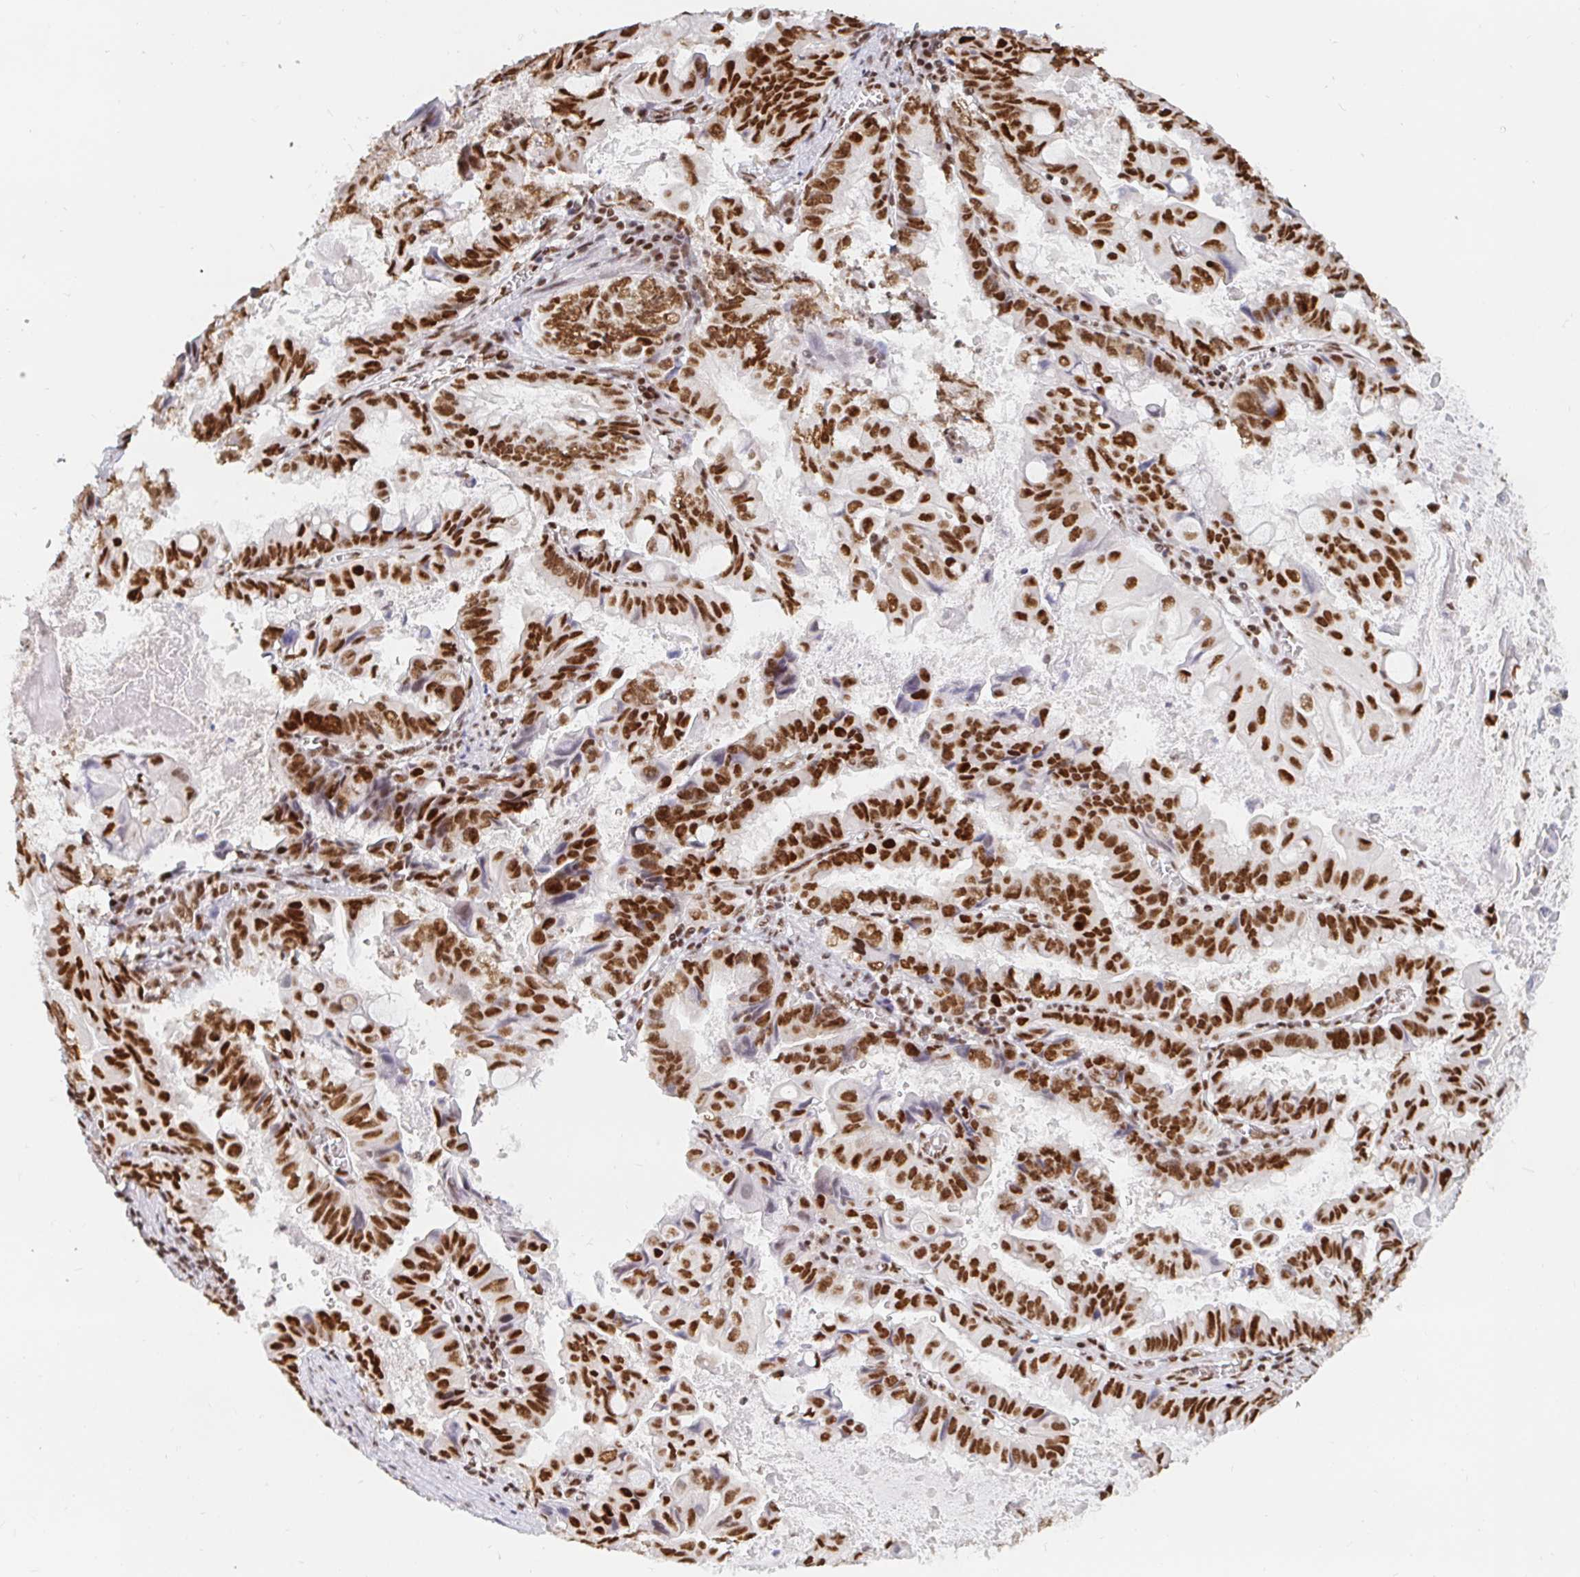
{"staining": {"intensity": "strong", "quantity": ">75%", "location": "nuclear"}, "tissue": "stomach cancer", "cell_type": "Tumor cells", "image_type": "cancer", "snomed": [{"axis": "morphology", "description": "Adenocarcinoma, NOS"}, {"axis": "topography", "description": "Stomach, upper"}], "caption": "DAB (3,3'-diaminobenzidine) immunohistochemical staining of human stomach adenocarcinoma reveals strong nuclear protein expression in about >75% of tumor cells.", "gene": "RBMX", "patient": {"sex": "male", "age": 80}}